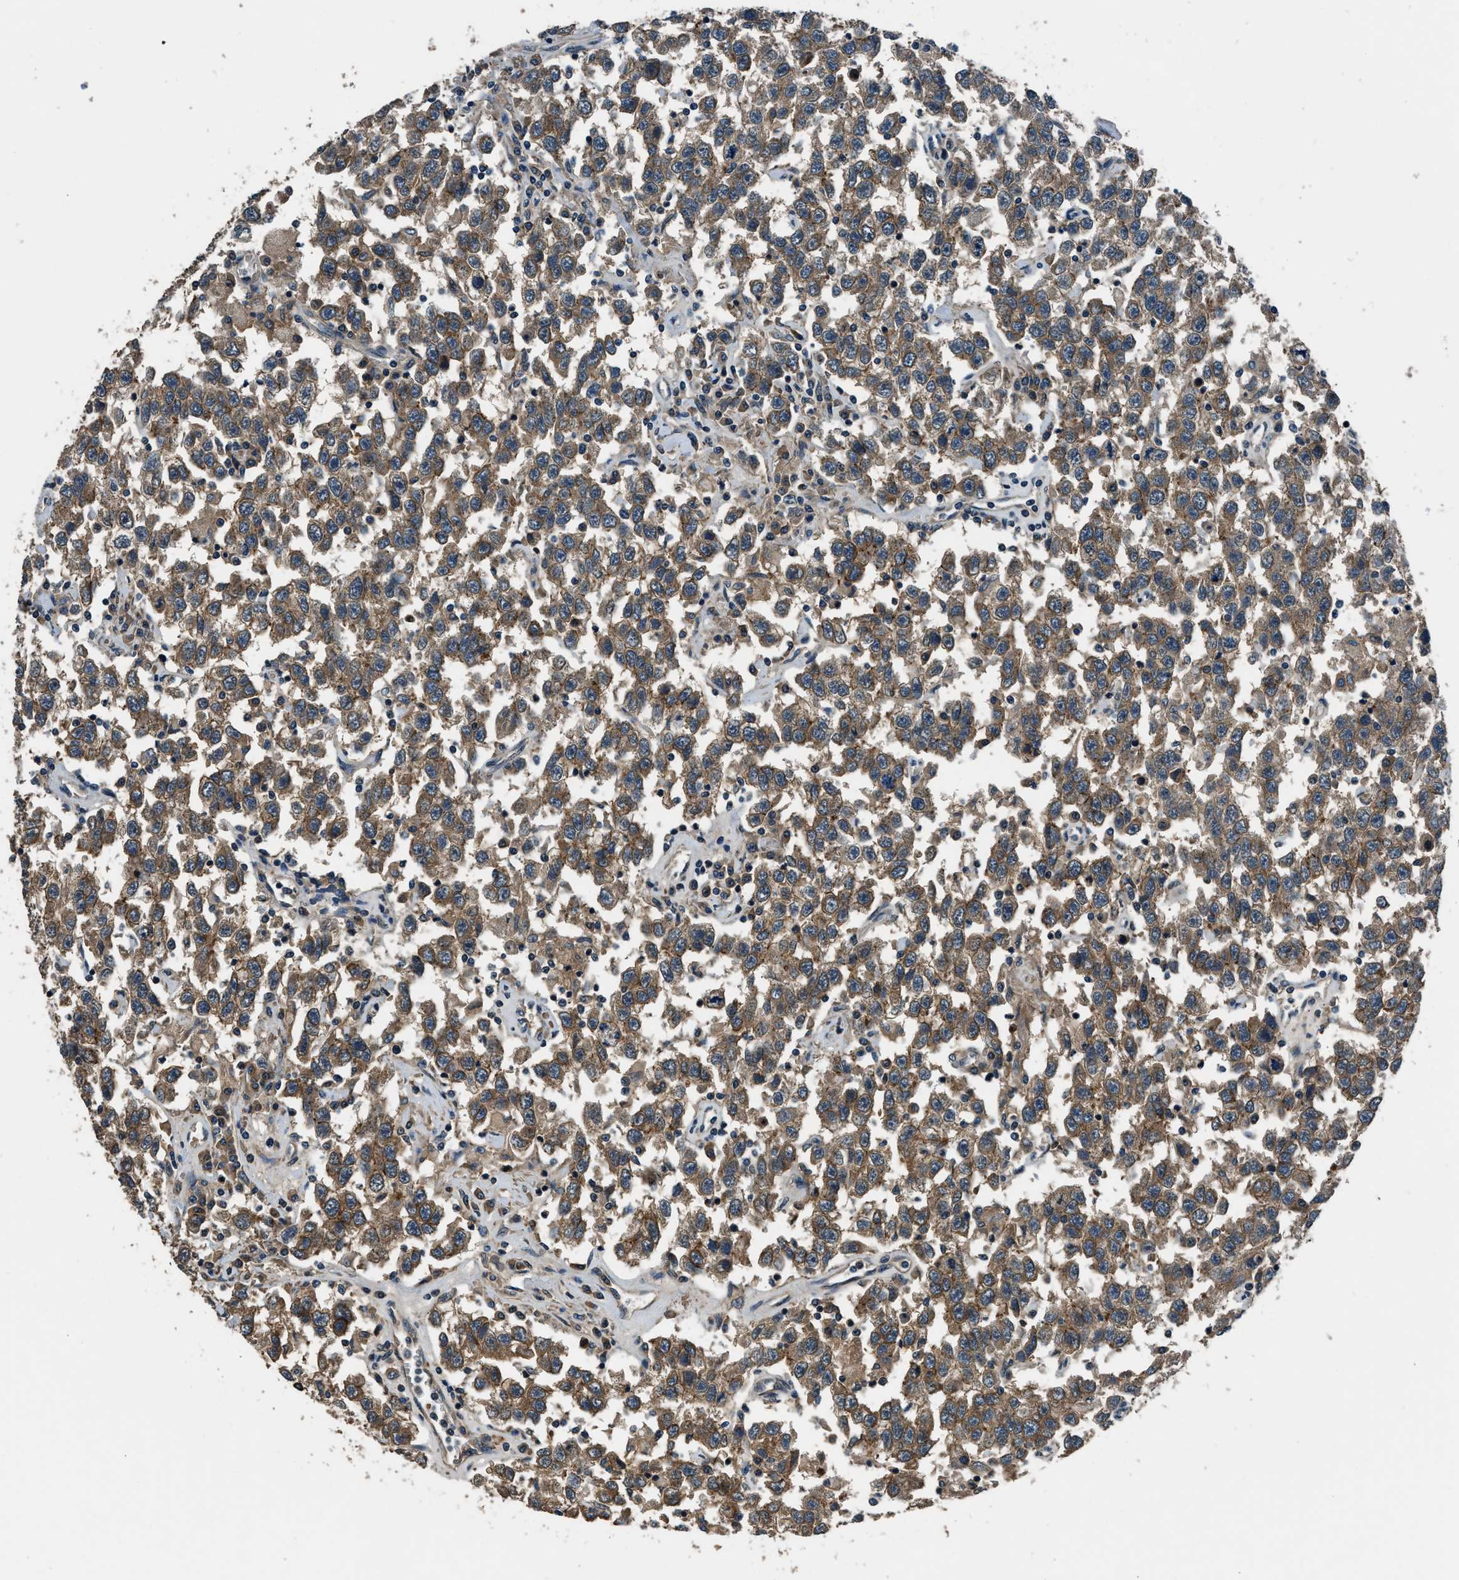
{"staining": {"intensity": "moderate", "quantity": ">75%", "location": "cytoplasmic/membranous"}, "tissue": "testis cancer", "cell_type": "Tumor cells", "image_type": "cancer", "snomed": [{"axis": "morphology", "description": "Seminoma, NOS"}, {"axis": "topography", "description": "Testis"}], "caption": "Human seminoma (testis) stained for a protein (brown) reveals moderate cytoplasmic/membranous positive staining in approximately >75% of tumor cells.", "gene": "ARHGEF11", "patient": {"sex": "male", "age": 41}}